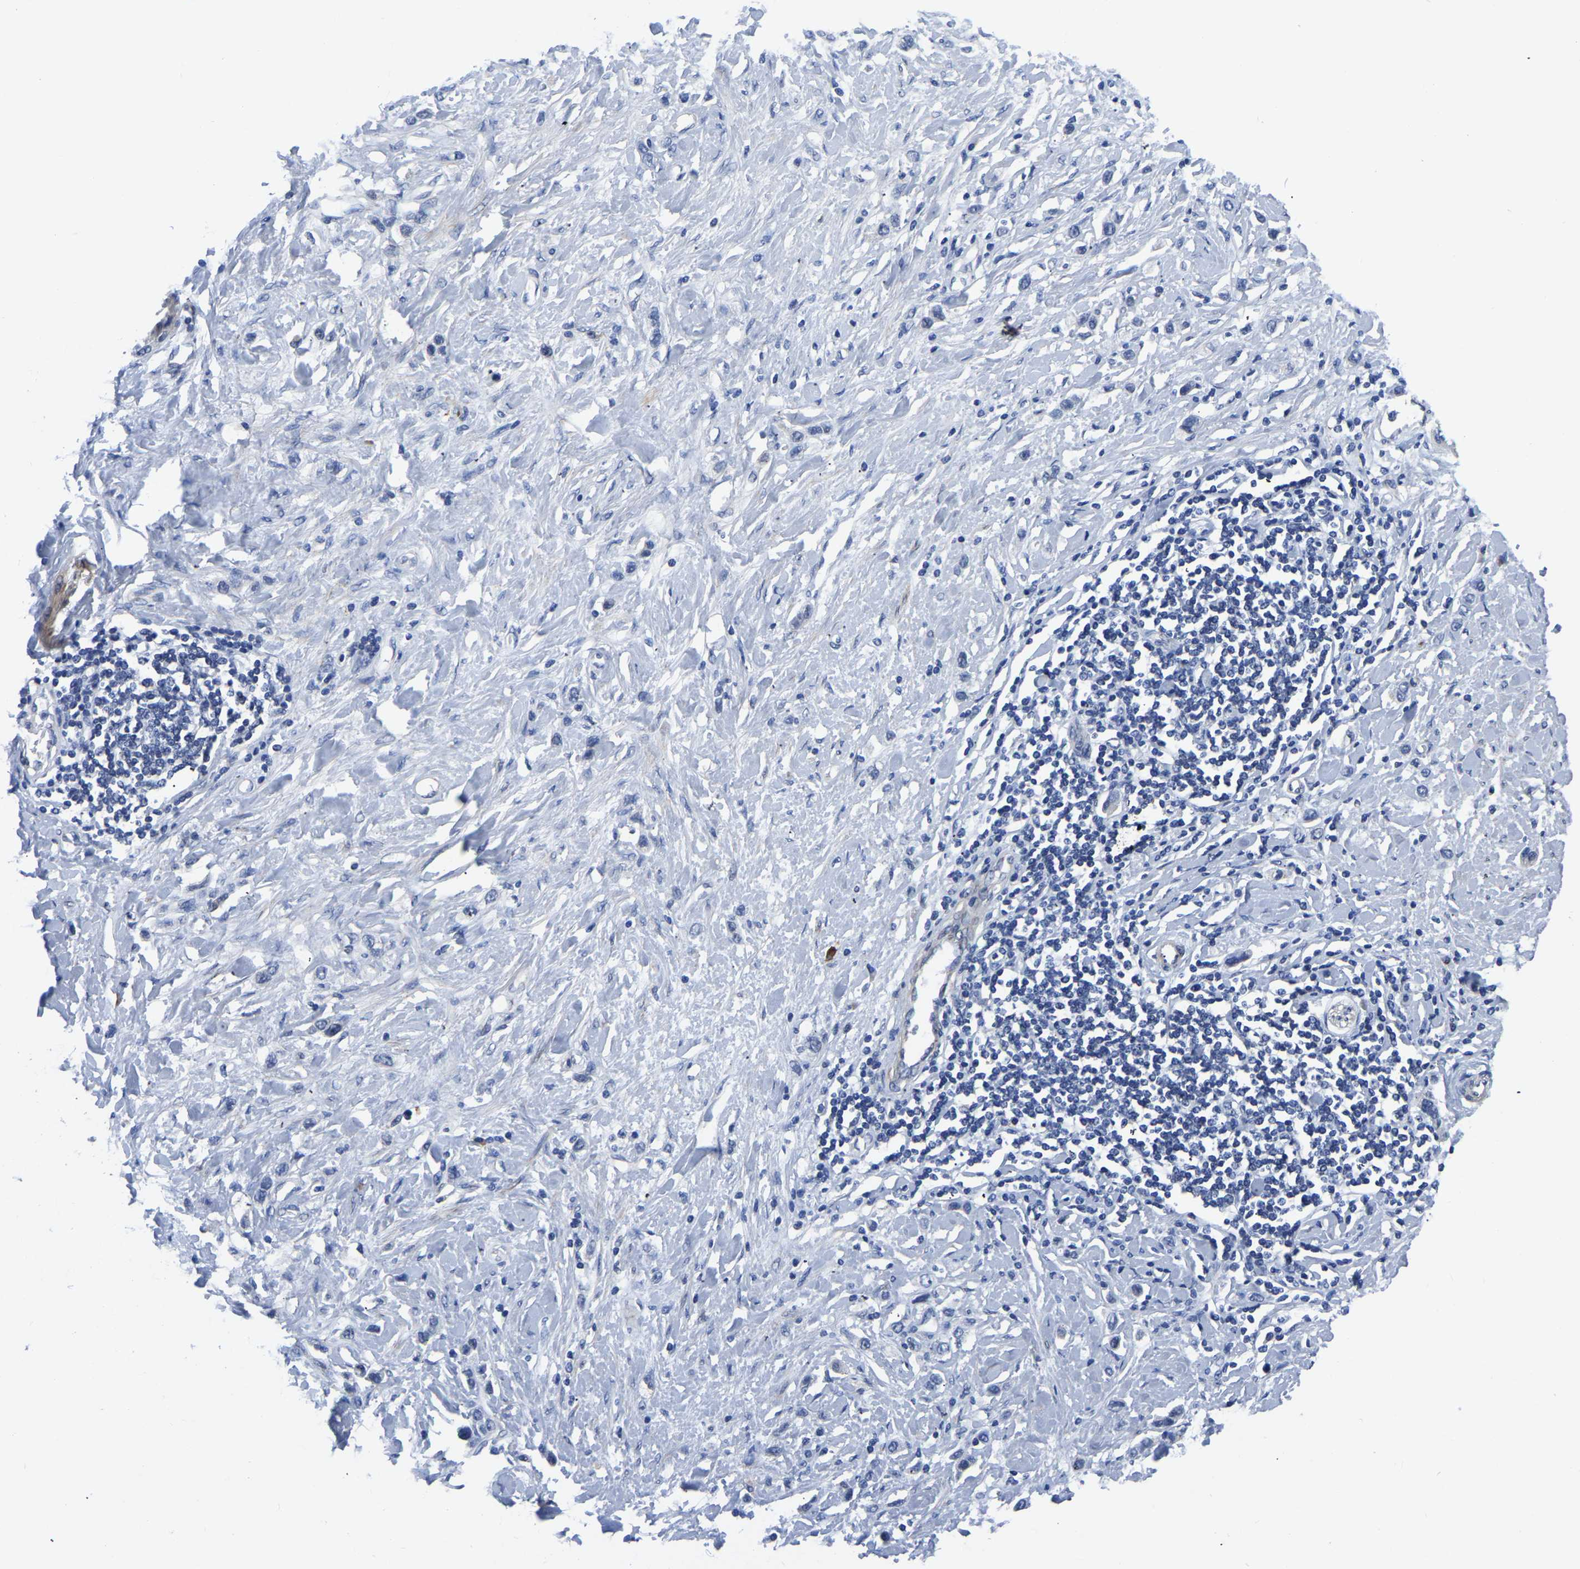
{"staining": {"intensity": "negative", "quantity": "none", "location": "none"}, "tissue": "stomach cancer", "cell_type": "Tumor cells", "image_type": "cancer", "snomed": [{"axis": "morphology", "description": "Adenocarcinoma, NOS"}, {"axis": "topography", "description": "Stomach"}], "caption": "Stomach adenocarcinoma was stained to show a protein in brown. There is no significant staining in tumor cells.", "gene": "PDLIM7", "patient": {"sex": "female", "age": 65}}